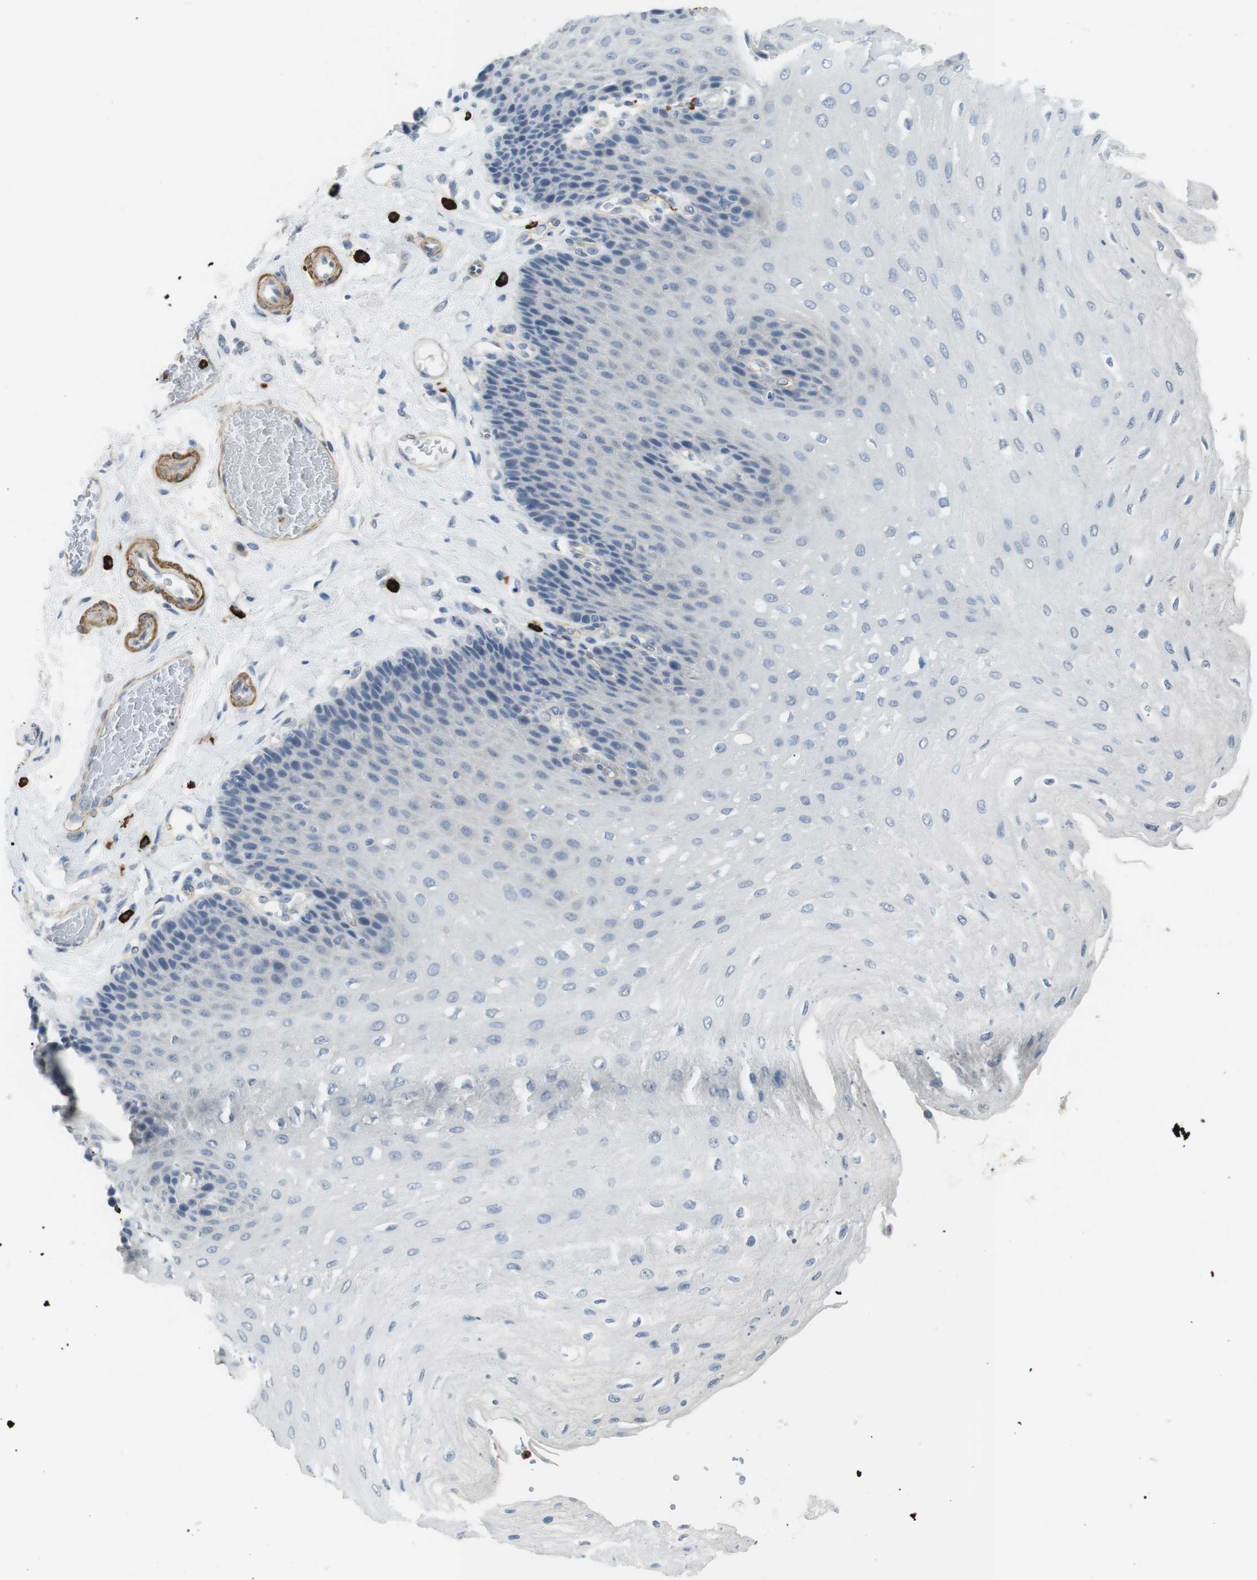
{"staining": {"intensity": "negative", "quantity": "none", "location": "none"}, "tissue": "esophagus", "cell_type": "Squamous epithelial cells", "image_type": "normal", "snomed": [{"axis": "morphology", "description": "Normal tissue, NOS"}, {"axis": "topography", "description": "Esophagus"}], "caption": "The image shows no staining of squamous epithelial cells in normal esophagus.", "gene": "GZMM", "patient": {"sex": "female", "age": 72}}